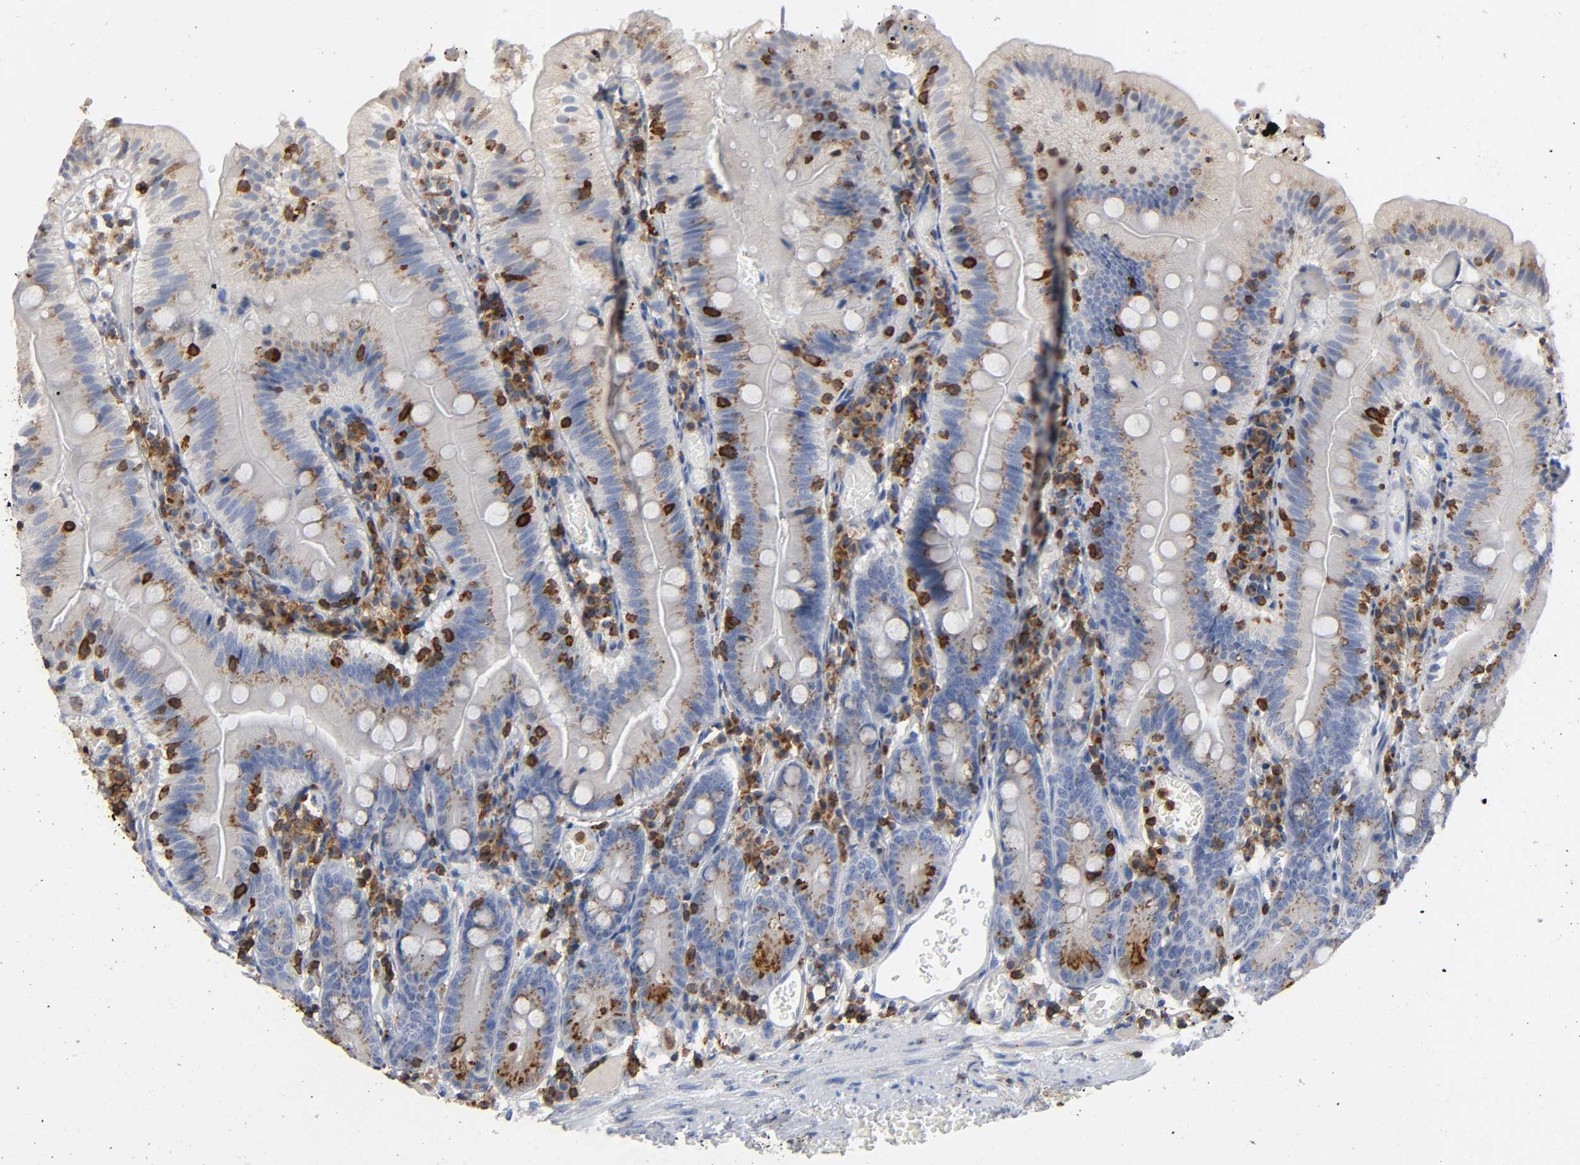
{"staining": {"intensity": "moderate", "quantity": ">75%", "location": "cytoplasmic/membranous"}, "tissue": "small intestine", "cell_type": "Glandular cells", "image_type": "normal", "snomed": [{"axis": "morphology", "description": "Normal tissue, NOS"}, {"axis": "topography", "description": "Small intestine"}], "caption": "Normal small intestine demonstrates moderate cytoplasmic/membranous staining in approximately >75% of glandular cells, visualized by immunohistochemistry.", "gene": "CAPN10", "patient": {"sex": "male", "age": 71}}